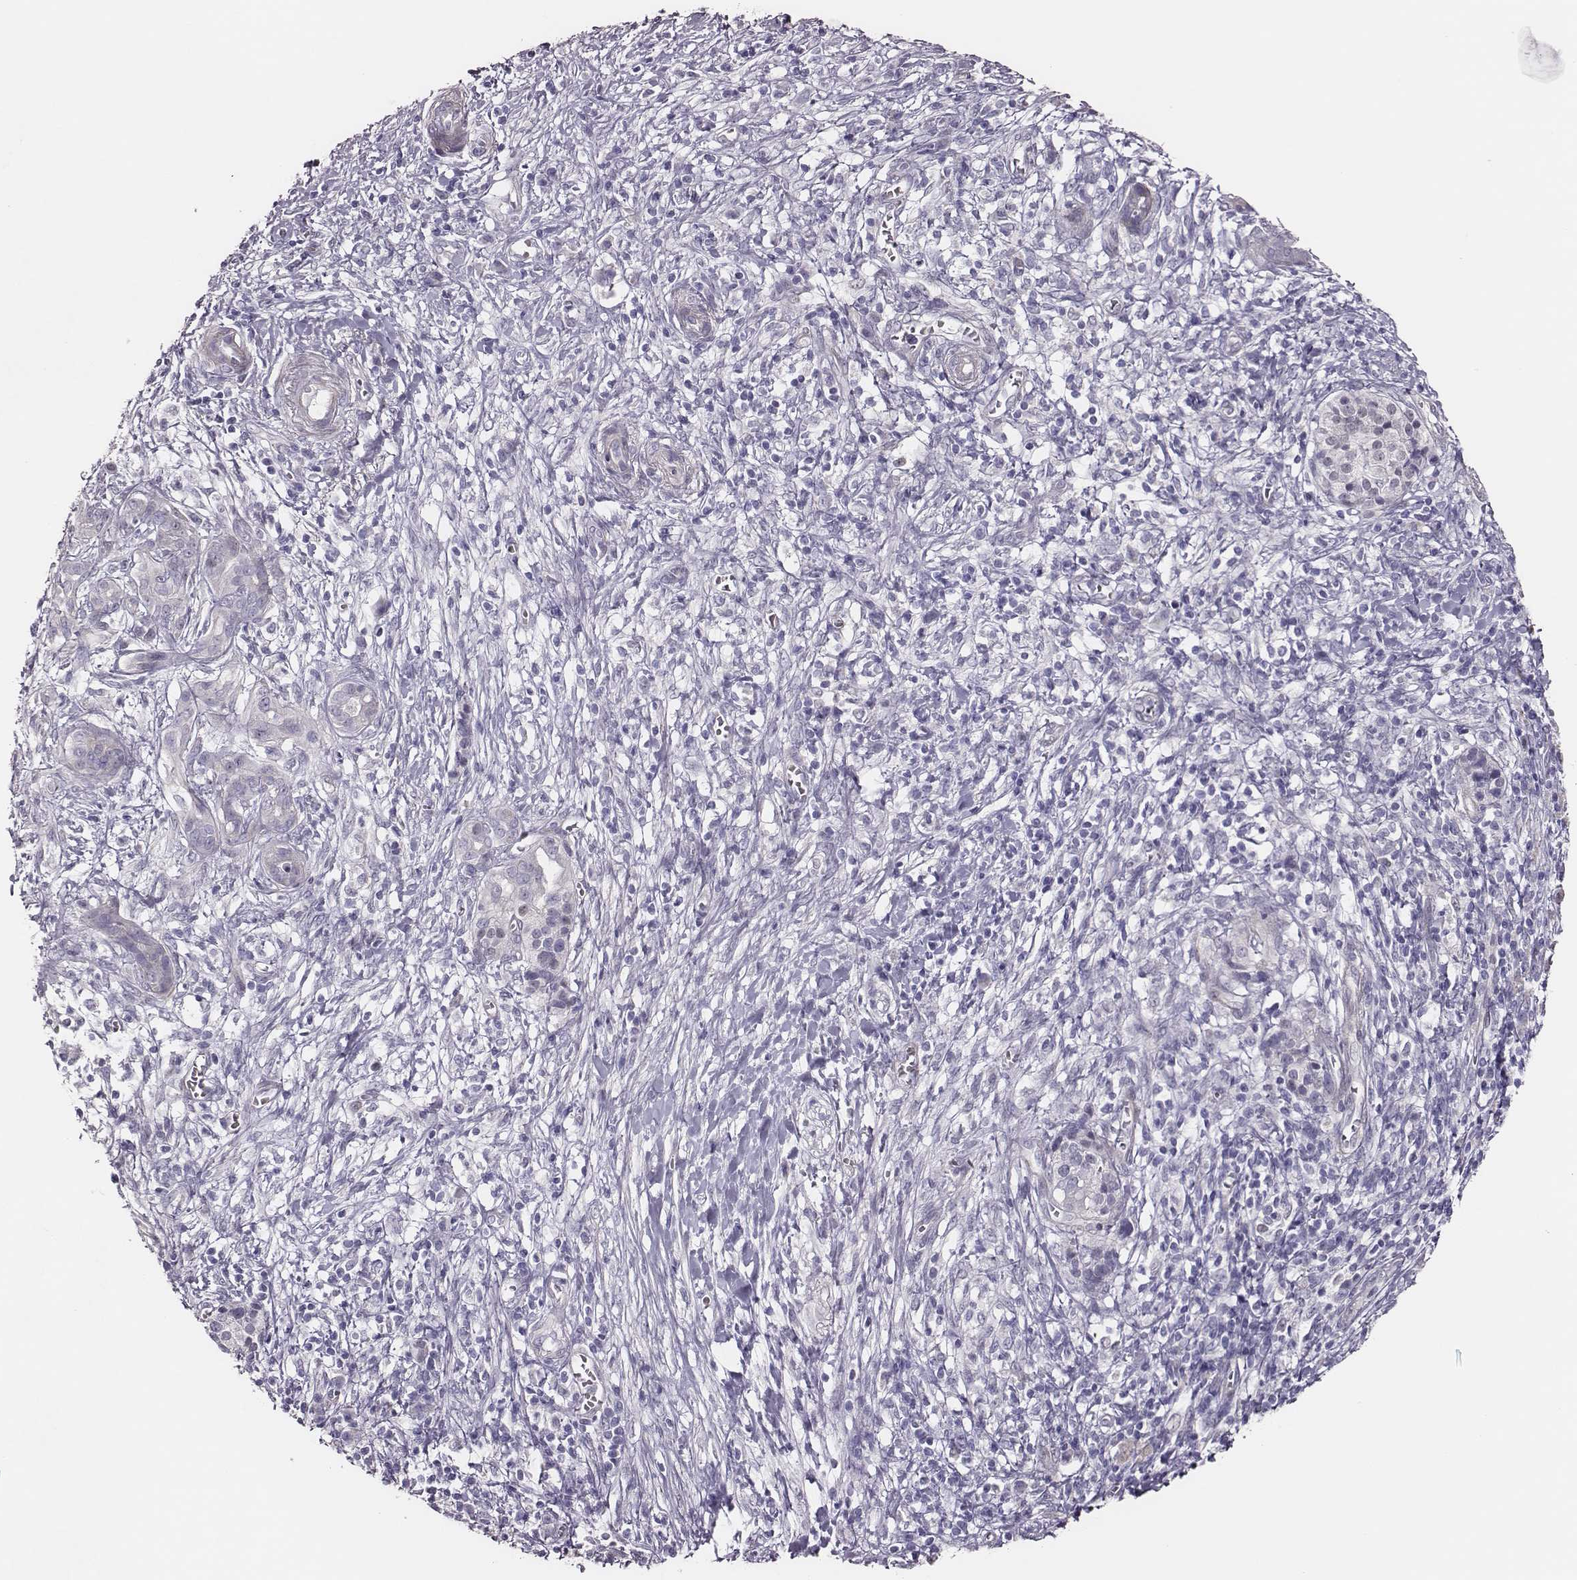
{"staining": {"intensity": "negative", "quantity": "none", "location": "none"}, "tissue": "pancreatic cancer", "cell_type": "Tumor cells", "image_type": "cancer", "snomed": [{"axis": "morphology", "description": "Adenocarcinoma, NOS"}, {"axis": "topography", "description": "Pancreas"}], "caption": "A high-resolution histopathology image shows IHC staining of adenocarcinoma (pancreatic), which displays no significant expression in tumor cells.", "gene": "SCML2", "patient": {"sex": "male", "age": 61}}